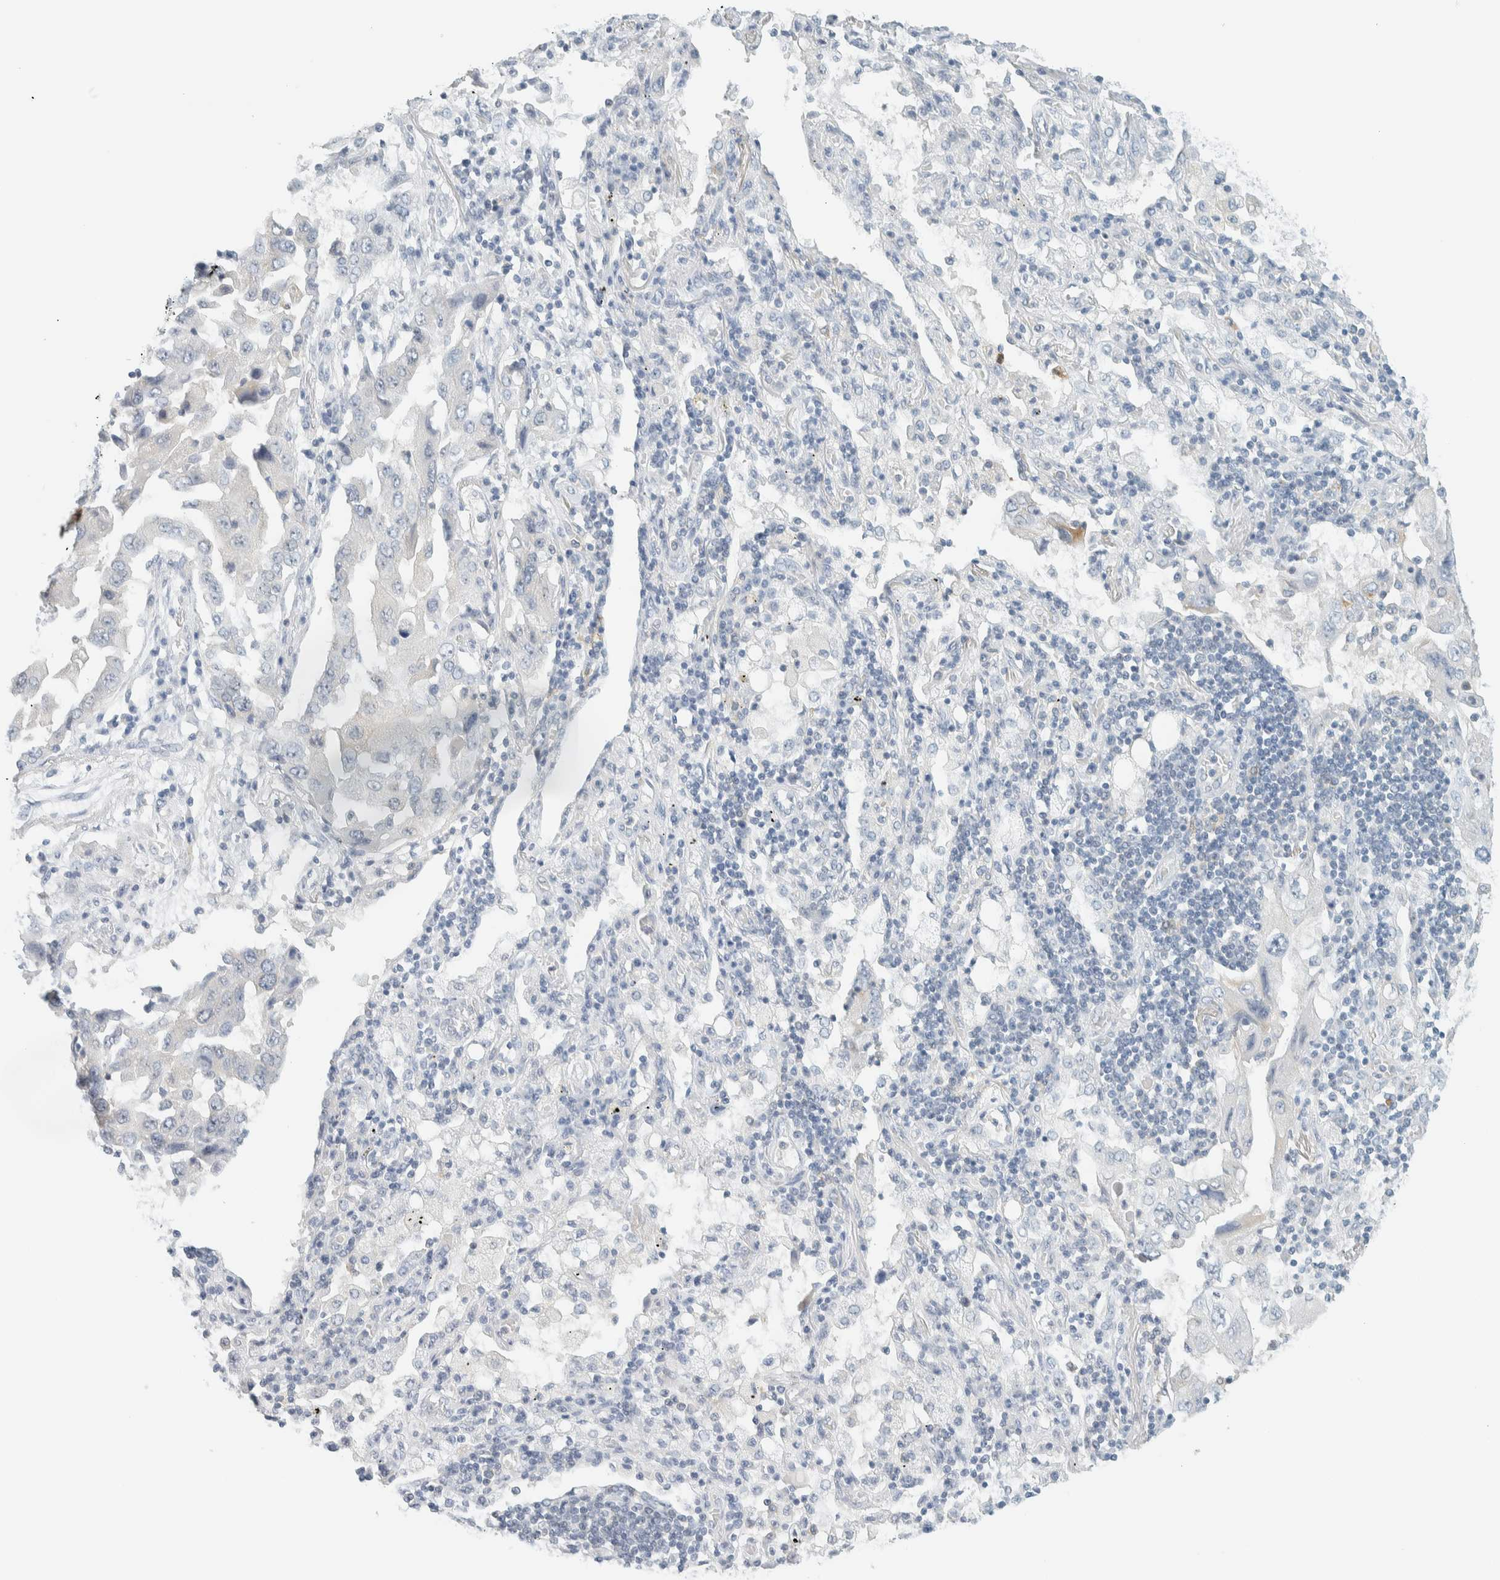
{"staining": {"intensity": "negative", "quantity": "none", "location": "none"}, "tissue": "lung cancer", "cell_type": "Tumor cells", "image_type": "cancer", "snomed": [{"axis": "morphology", "description": "Adenocarcinoma, NOS"}, {"axis": "topography", "description": "Lung"}], "caption": "The photomicrograph reveals no staining of tumor cells in lung adenocarcinoma. The staining is performed using DAB (3,3'-diaminobenzidine) brown chromogen with nuclei counter-stained in using hematoxylin.", "gene": "NDE1", "patient": {"sex": "female", "age": 65}}